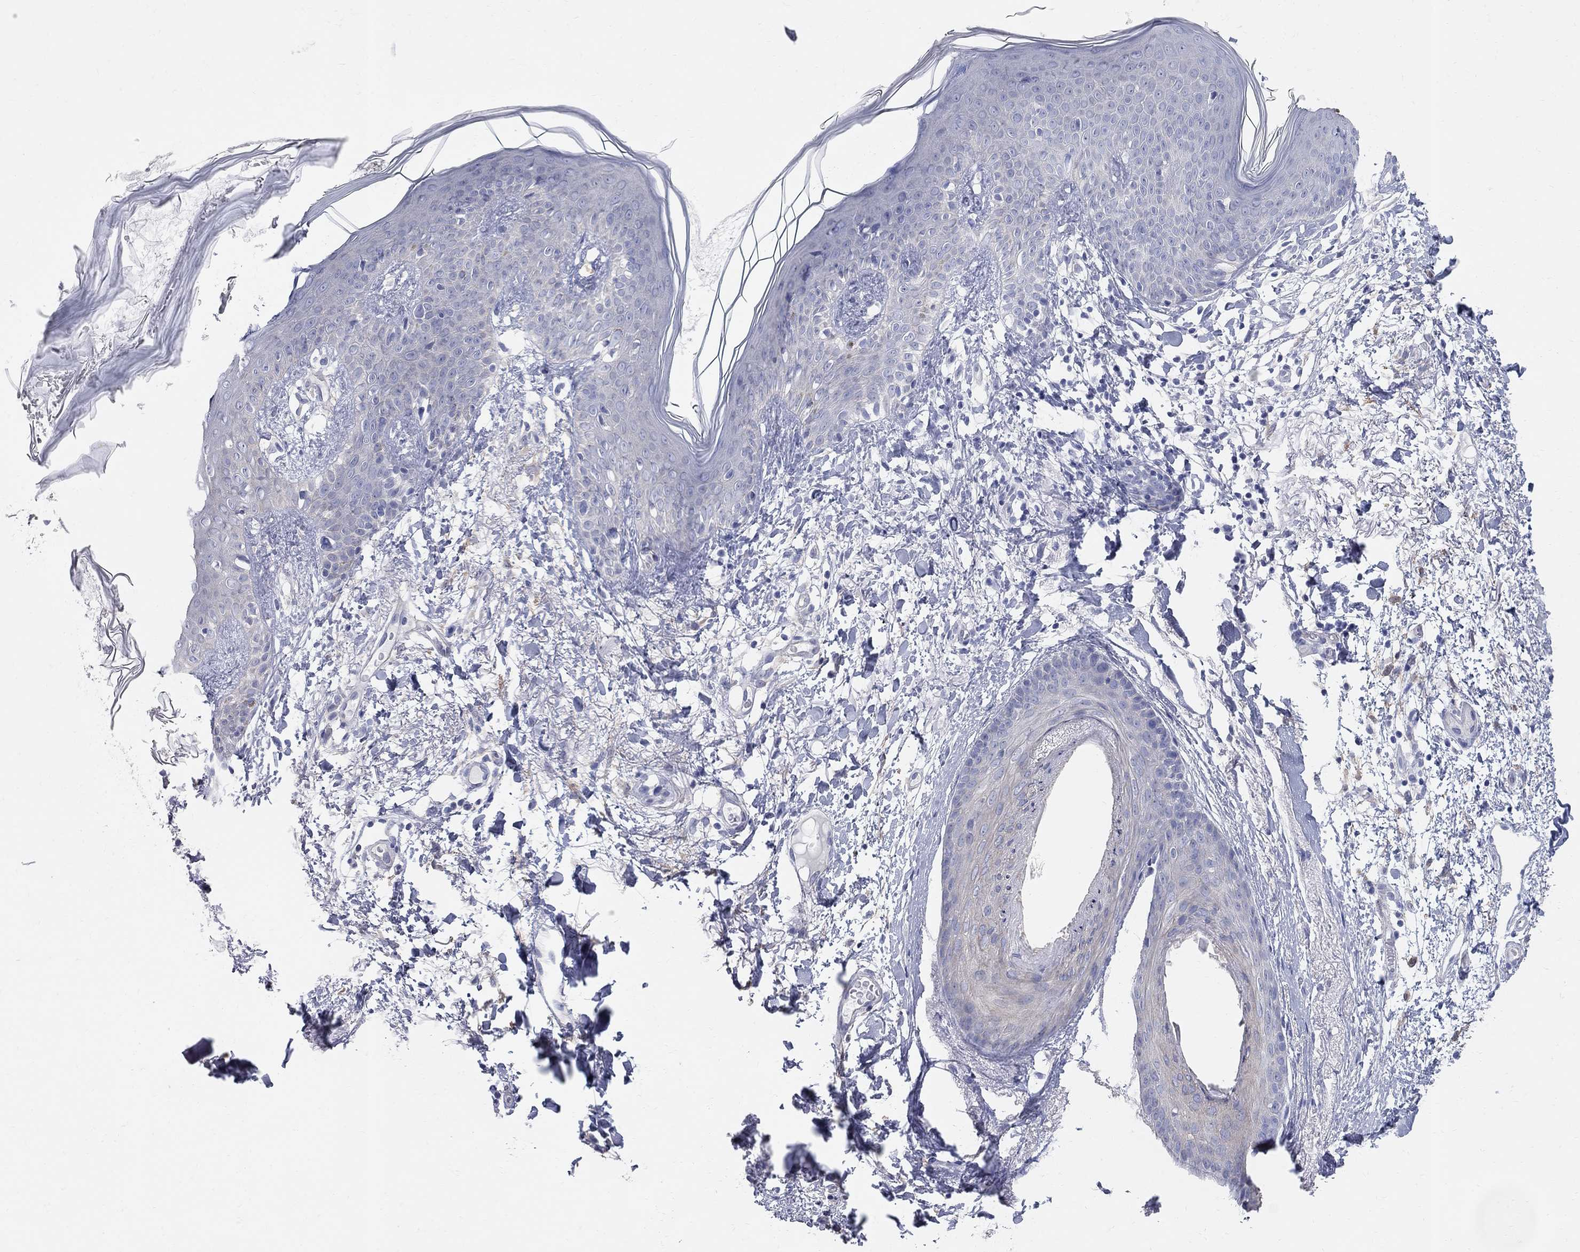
{"staining": {"intensity": "negative", "quantity": "none", "location": "none"}, "tissue": "skin cancer", "cell_type": "Tumor cells", "image_type": "cancer", "snomed": [{"axis": "morphology", "description": "Normal tissue, NOS"}, {"axis": "morphology", "description": "Basal cell carcinoma"}, {"axis": "topography", "description": "Skin"}], "caption": "A high-resolution micrograph shows immunohistochemistry staining of skin basal cell carcinoma, which exhibits no significant expression in tumor cells. The staining is performed using DAB (3,3'-diaminobenzidine) brown chromogen with nuclei counter-stained in using hematoxylin.", "gene": "AOX1", "patient": {"sex": "male", "age": 84}}